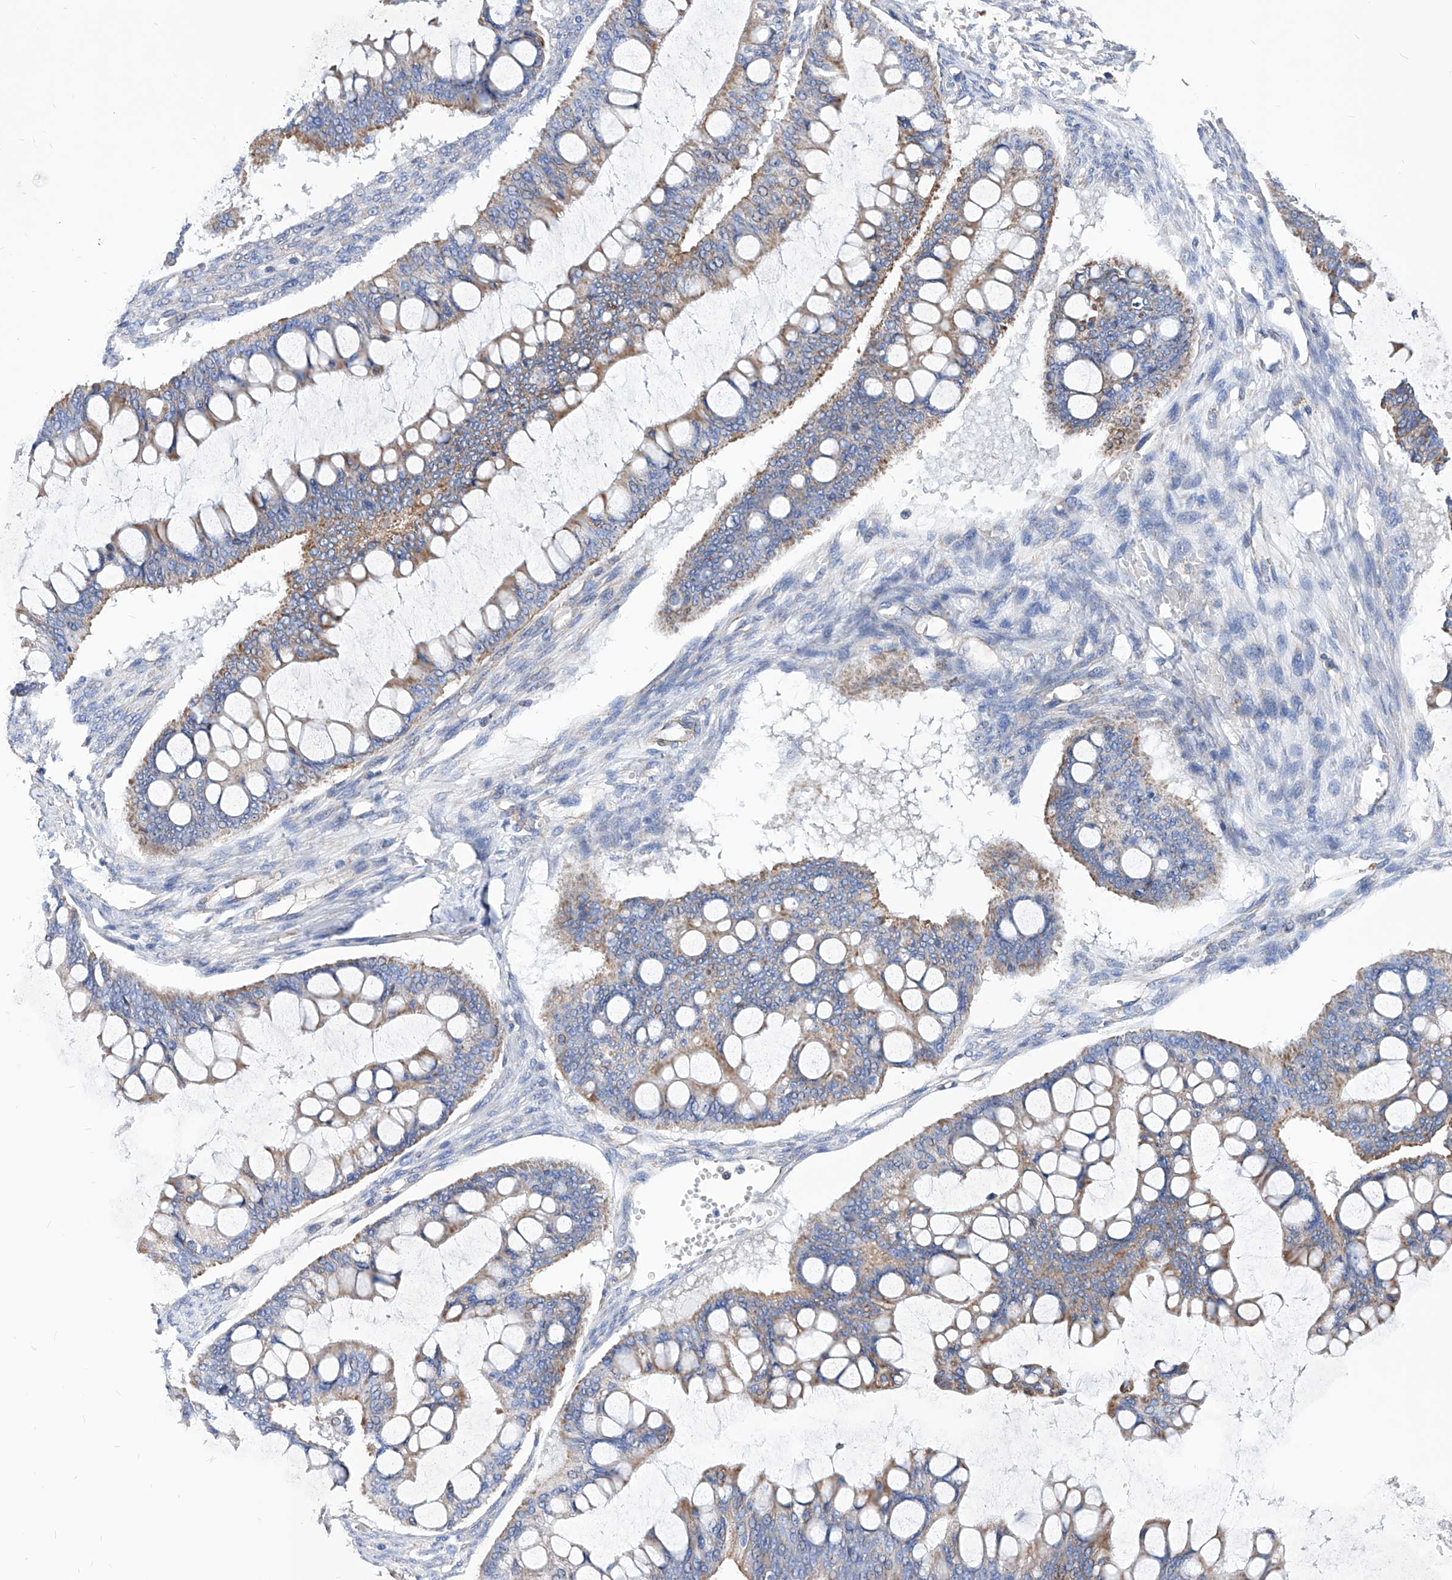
{"staining": {"intensity": "moderate", "quantity": ">75%", "location": "cytoplasmic/membranous"}, "tissue": "ovarian cancer", "cell_type": "Tumor cells", "image_type": "cancer", "snomed": [{"axis": "morphology", "description": "Cystadenocarcinoma, mucinous, NOS"}, {"axis": "topography", "description": "Ovary"}], "caption": "Ovarian cancer tissue shows moderate cytoplasmic/membranous staining in about >75% of tumor cells, visualized by immunohistochemistry. The staining is performed using DAB brown chromogen to label protein expression. The nuclei are counter-stained blue using hematoxylin.", "gene": "HRNR", "patient": {"sex": "female", "age": 73}}